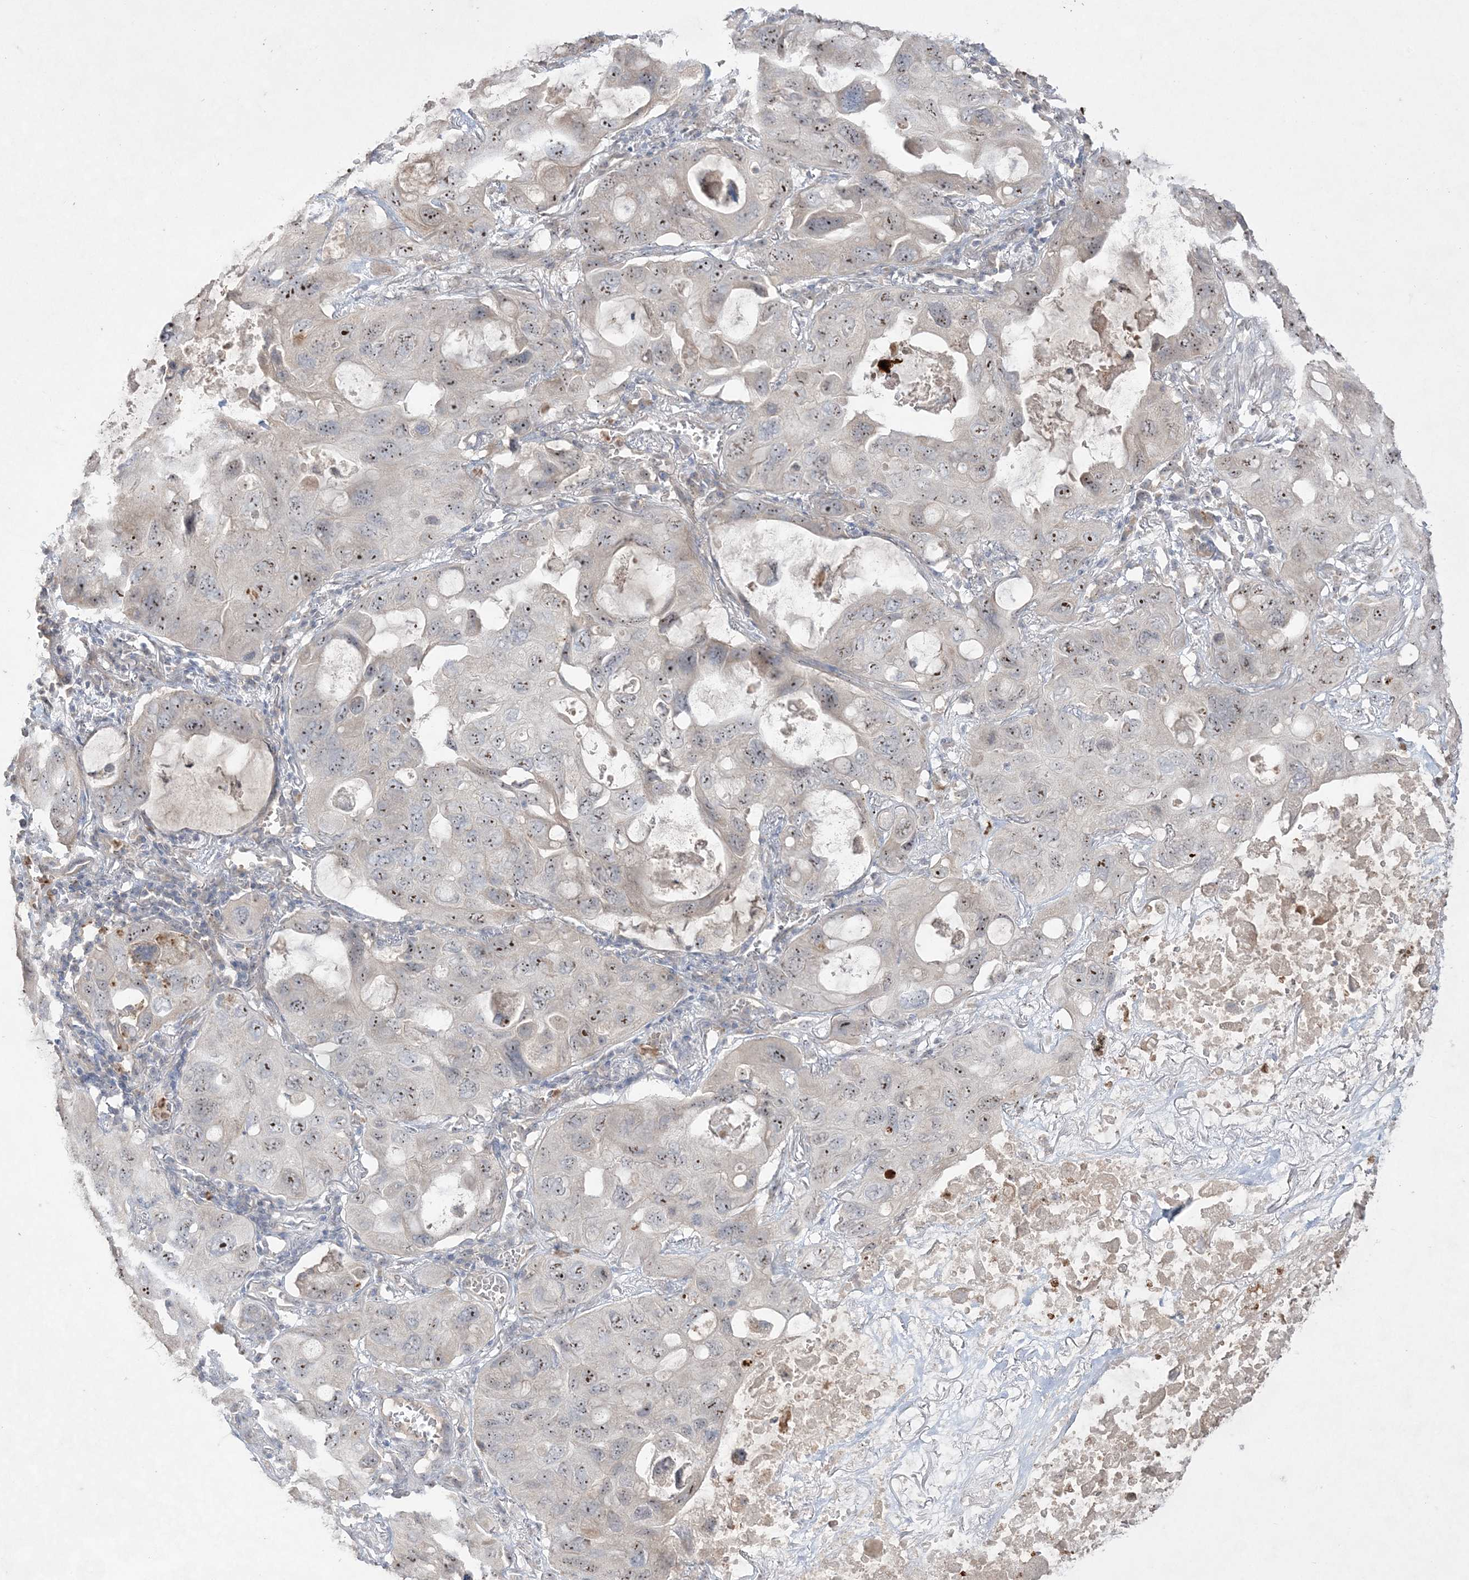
{"staining": {"intensity": "moderate", "quantity": ">75%", "location": "nuclear"}, "tissue": "lung cancer", "cell_type": "Tumor cells", "image_type": "cancer", "snomed": [{"axis": "morphology", "description": "Squamous cell carcinoma, NOS"}, {"axis": "topography", "description": "Lung"}], "caption": "High-magnification brightfield microscopy of squamous cell carcinoma (lung) stained with DAB (3,3'-diaminobenzidine) (brown) and counterstained with hematoxylin (blue). tumor cells exhibit moderate nuclear staining is appreciated in approximately>75% of cells. (DAB (3,3'-diaminobenzidine) IHC with brightfield microscopy, high magnification).", "gene": "NOP16", "patient": {"sex": "female", "age": 73}}